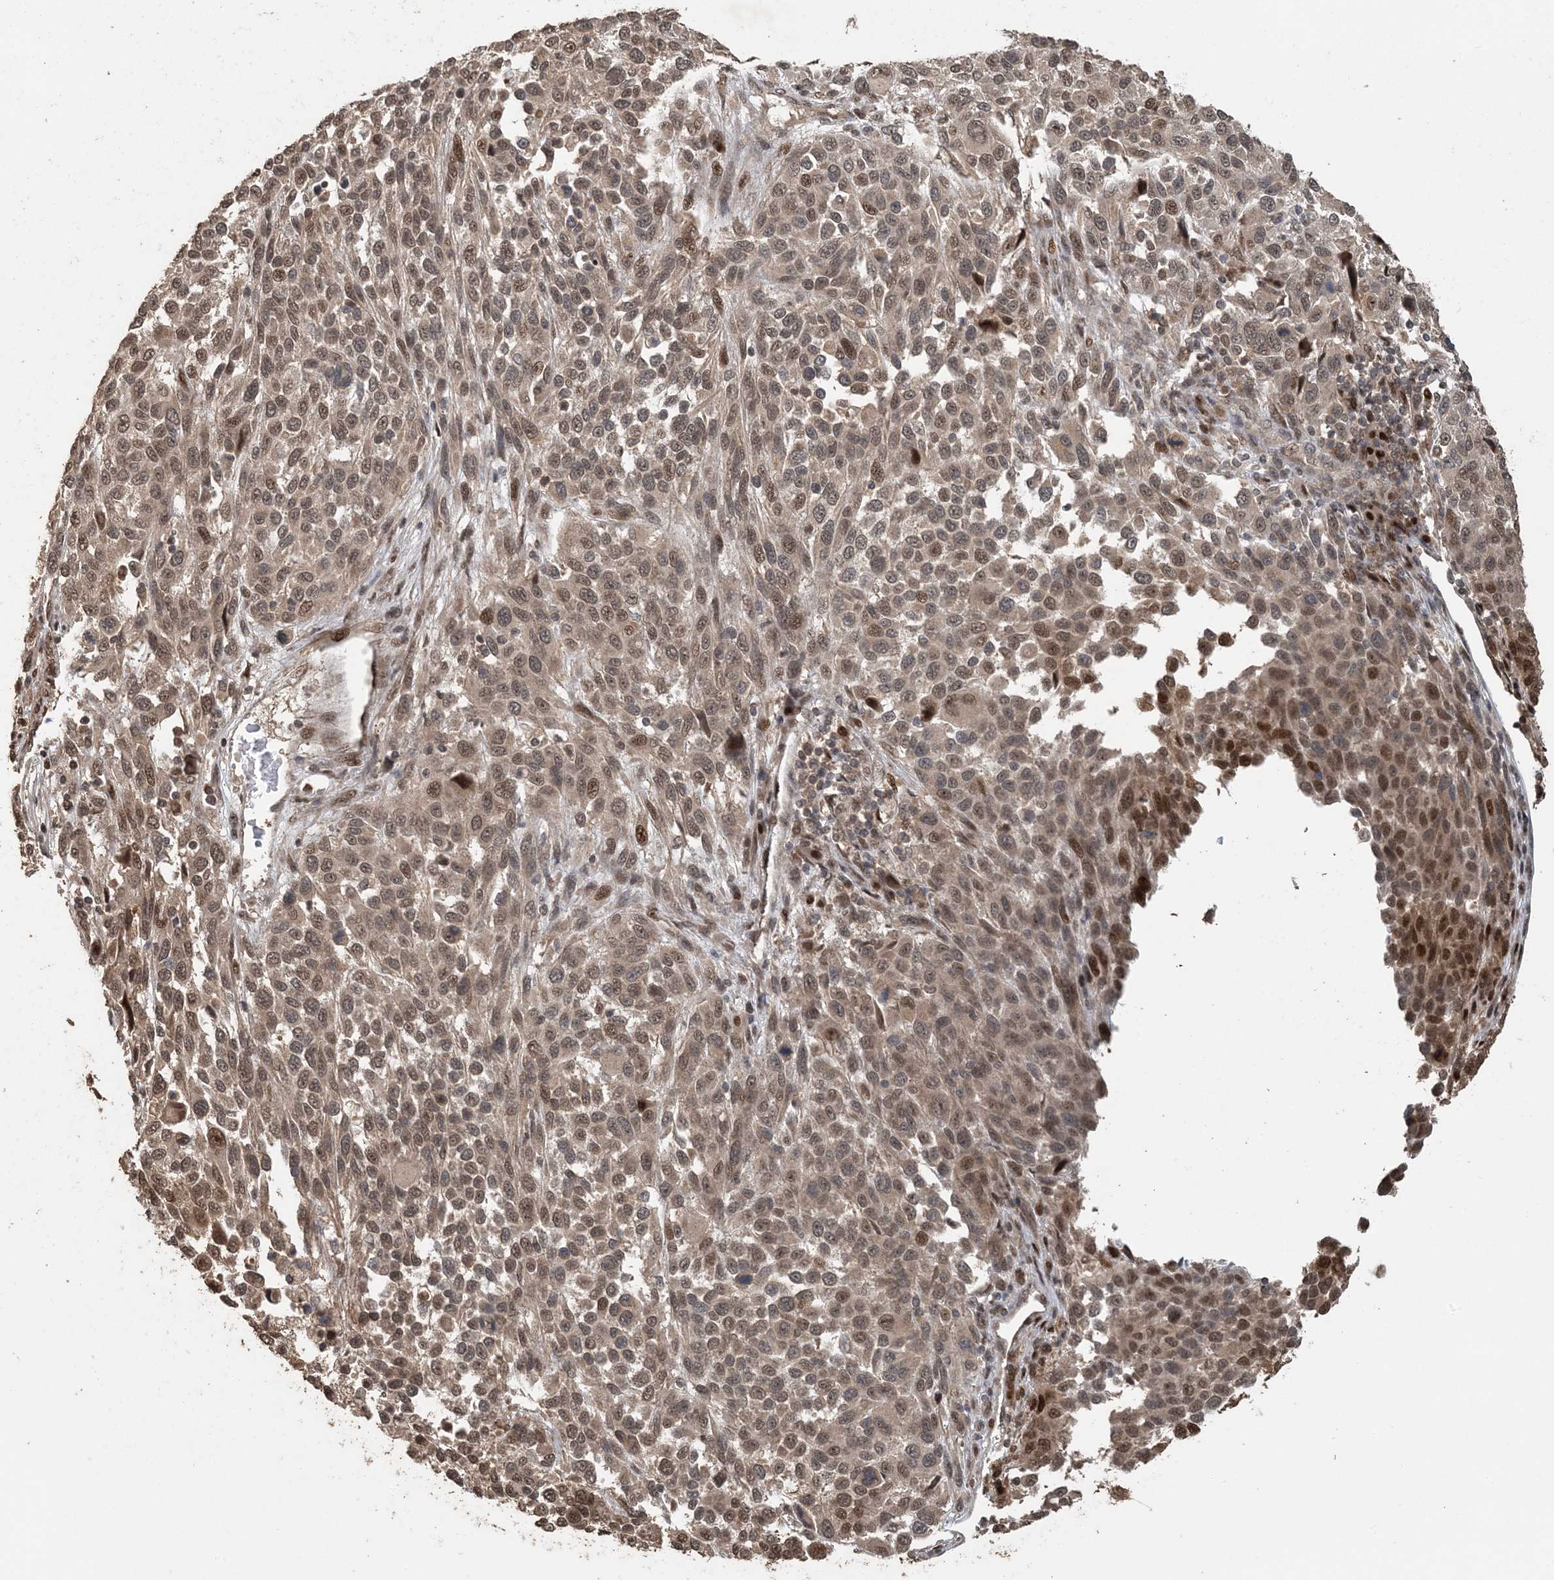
{"staining": {"intensity": "moderate", "quantity": ">75%", "location": "nuclear"}, "tissue": "melanoma", "cell_type": "Tumor cells", "image_type": "cancer", "snomed": [{"axis": "morphology", "description": "Malignant melanoma, Metastatic site"}, {"axis": "topography", "description": "Lymph node"}], "caption": "Protein staining of malignant melanoma (metastatic site) tissue exhibits moderate nuclear positivity in about >75% of tumor cells.", "gene": "ATP13A2", "patient": {"sex": "male", "age": 61}}